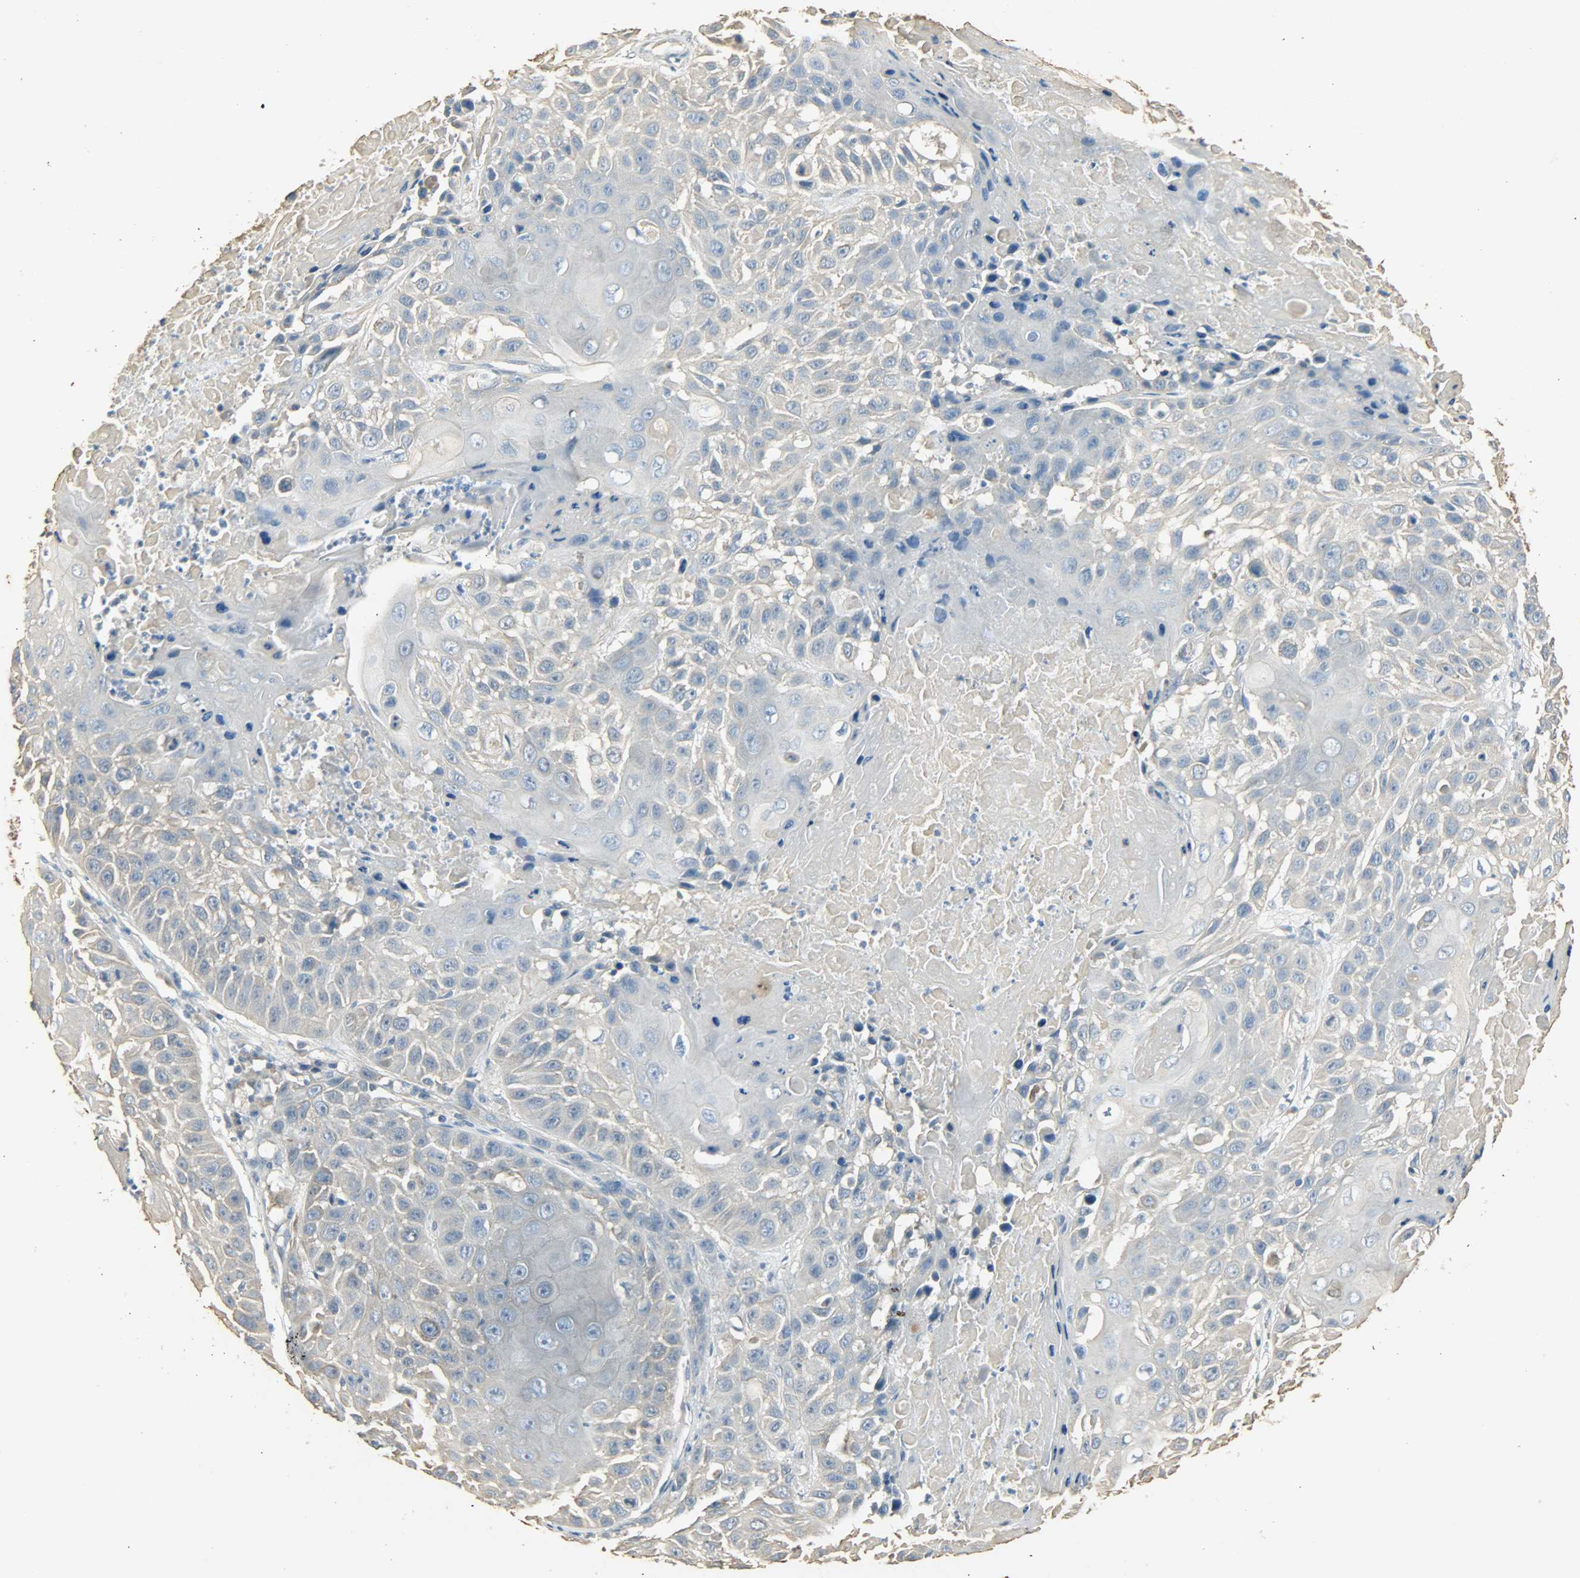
{"staining": {"intensity": "weak", "quantity": "25%-75%", "location": "cytoplasmic/membranous"}, "tissue": "cervical cancer", "cell_type": "Tumor cells", "image_type": "cancer", "snomed": [{"axis": "morphology", "description": "Squamous cell carcinoma, NOS"}, {"axis": "topography", "description": "Cervix"}], "caption": "Immunohistochemical staining of human cervical cancer (squamous cell carcinoma) displays weak cytoplasmic/membranous protein staining in approximately 25%-75% of tumor cells. The protein is shown in brown color, while the nuclei are stained blue.", "gene": "USP13", "patient": {"sex": "female", "age": 39}}